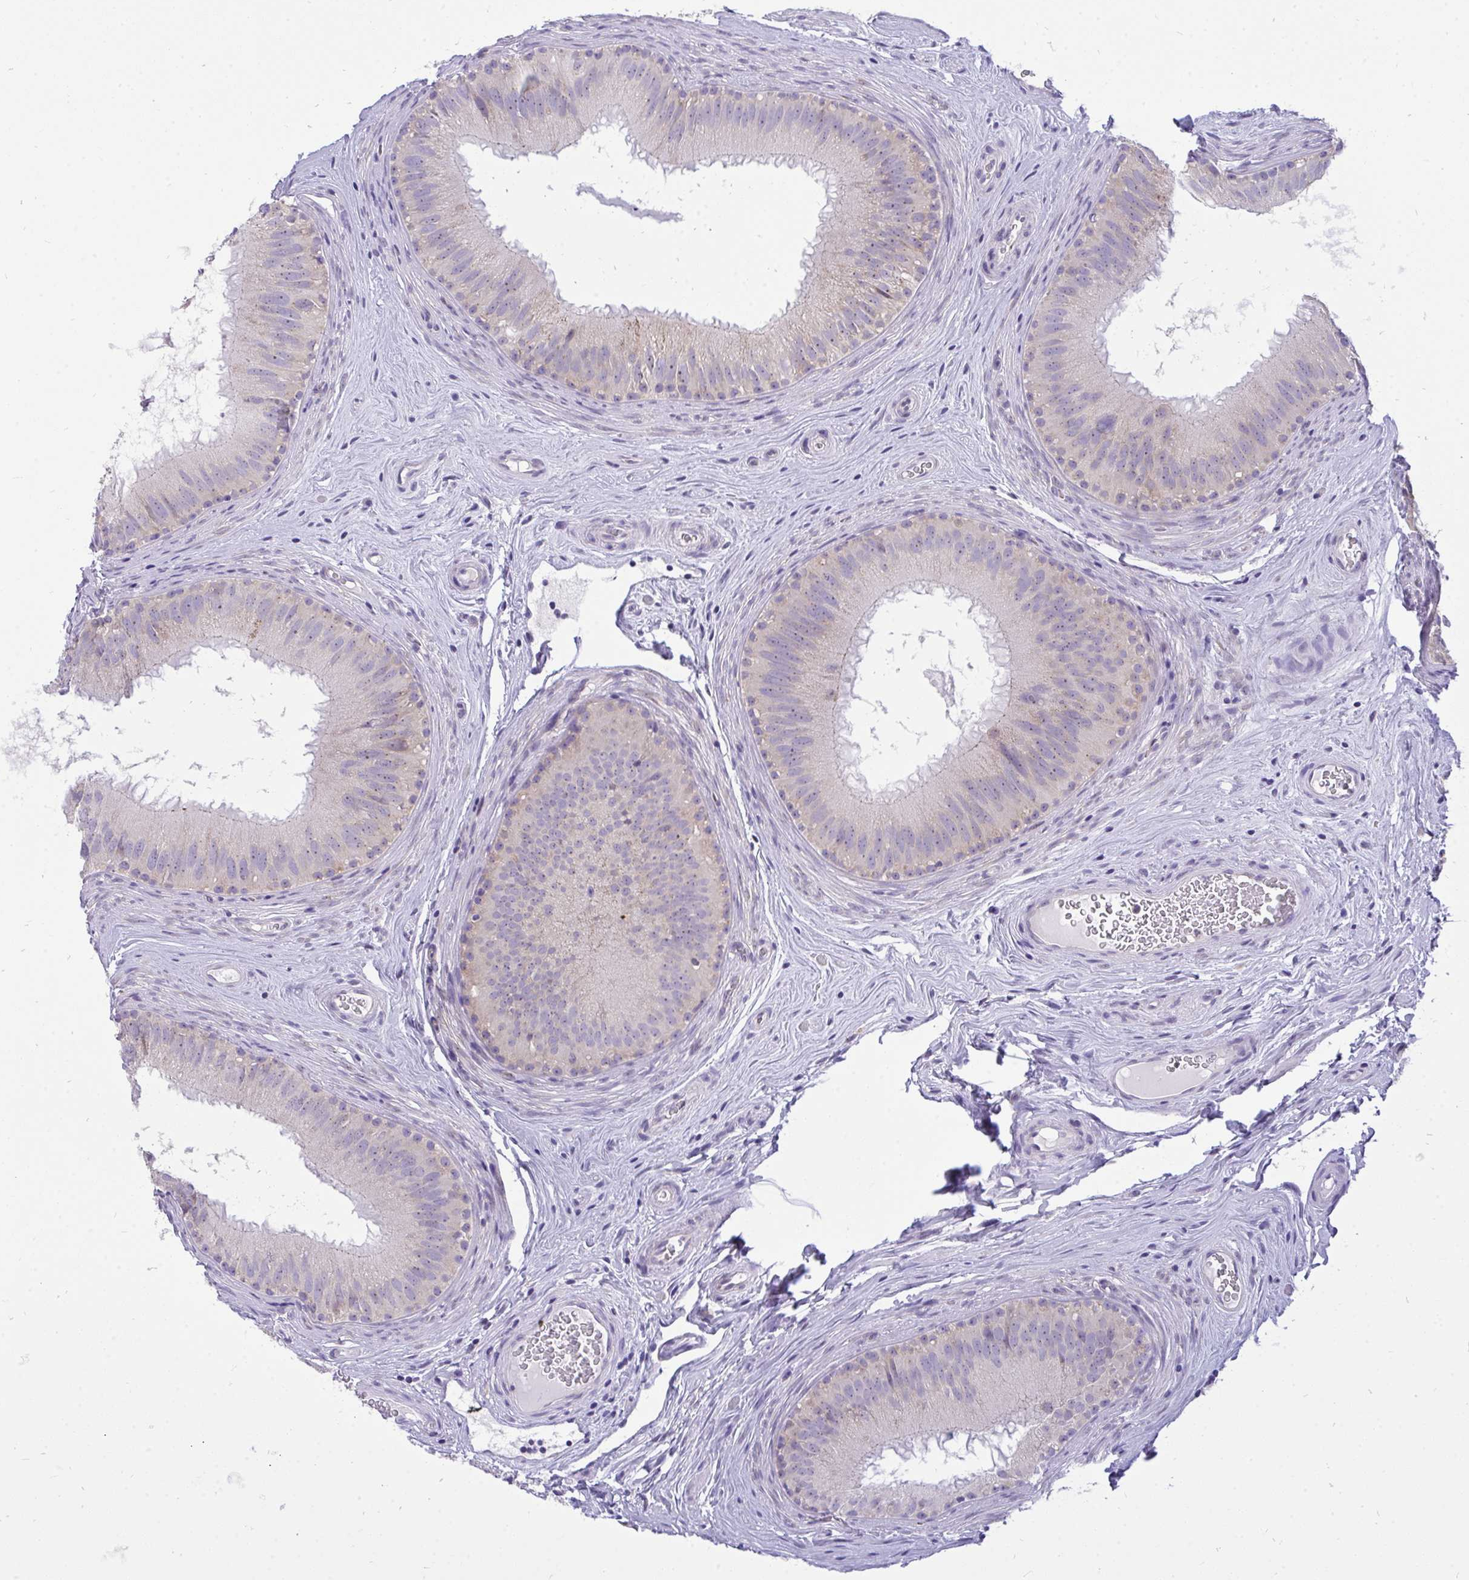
{"staining": {"intensity": "weak", "quantity": "<25%", "location": "cytoplasmic/membranous"}, "tissue": "epididymis", "cell_type": "Glandular cells", "image_type": "normal", "snomed": [{"axis": "morphology", "description": "Normal tissue, NOS"}, {"axis": "topography", "description": "Epididymis"}], "caption": "Human epididymis stained for a protein using immunohistochemistry exhibits no positivity in glandular cells.", "gene": "VGLL3", "patient": {"sex": "male", "age": 44}}